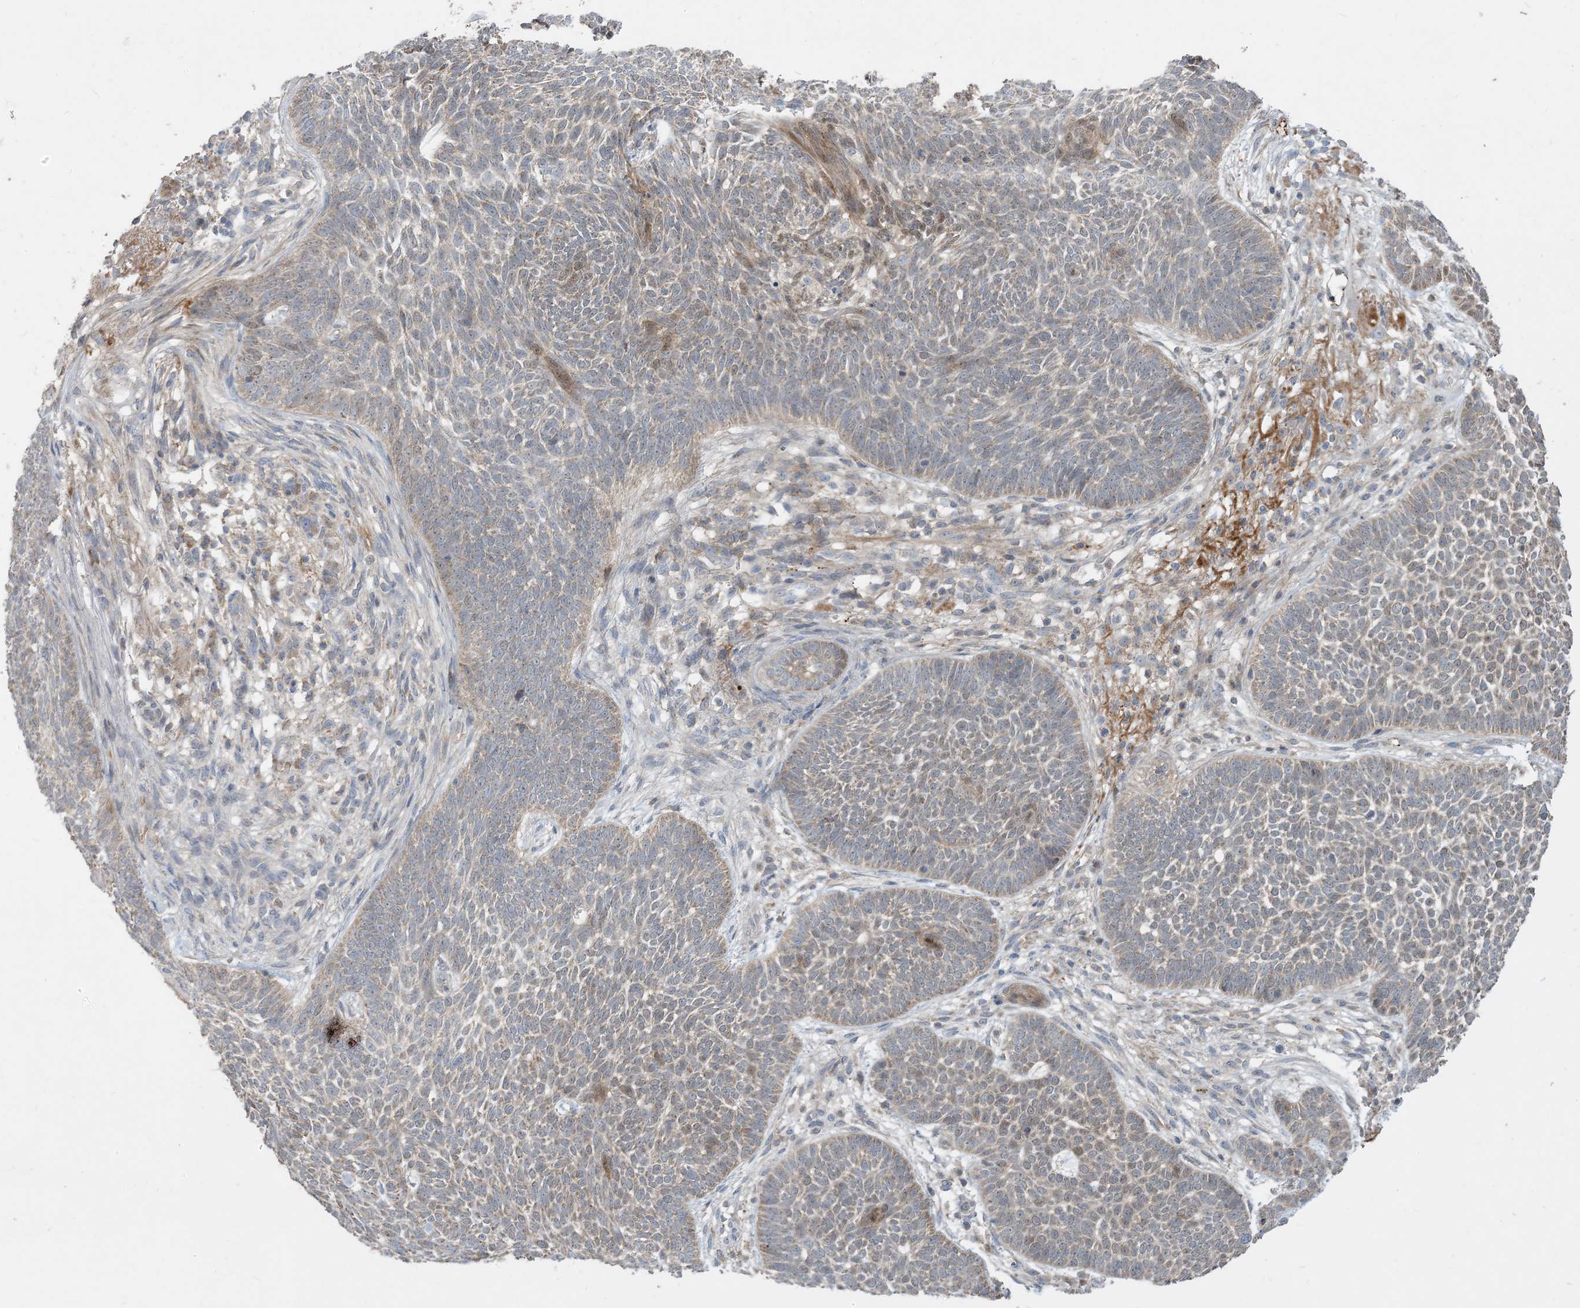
{"staining": {"intensity": "moderate", "quantity": "<25%", "location": "cytoplasmic/membranous"}, "tissue": "skin cancer", "cell_type": "Tumor cells", "image_type": "cancer", "snomed": [{"axis": "morphology", "description": "Normal tissue, NOS"}, {"axis": "morphology", "description": "Basal cell carcinoma"}, {"axis": "topography", "description": "Skin"}], "caption": "Immunohistochemical staining of human skin cancer demonstrates low levels of moderate cytoplasmic/membranous expression in approximately <25% of tumor cells.", "gene": "ECHDC1", "patient": {"sex": "male", "age": 64}}